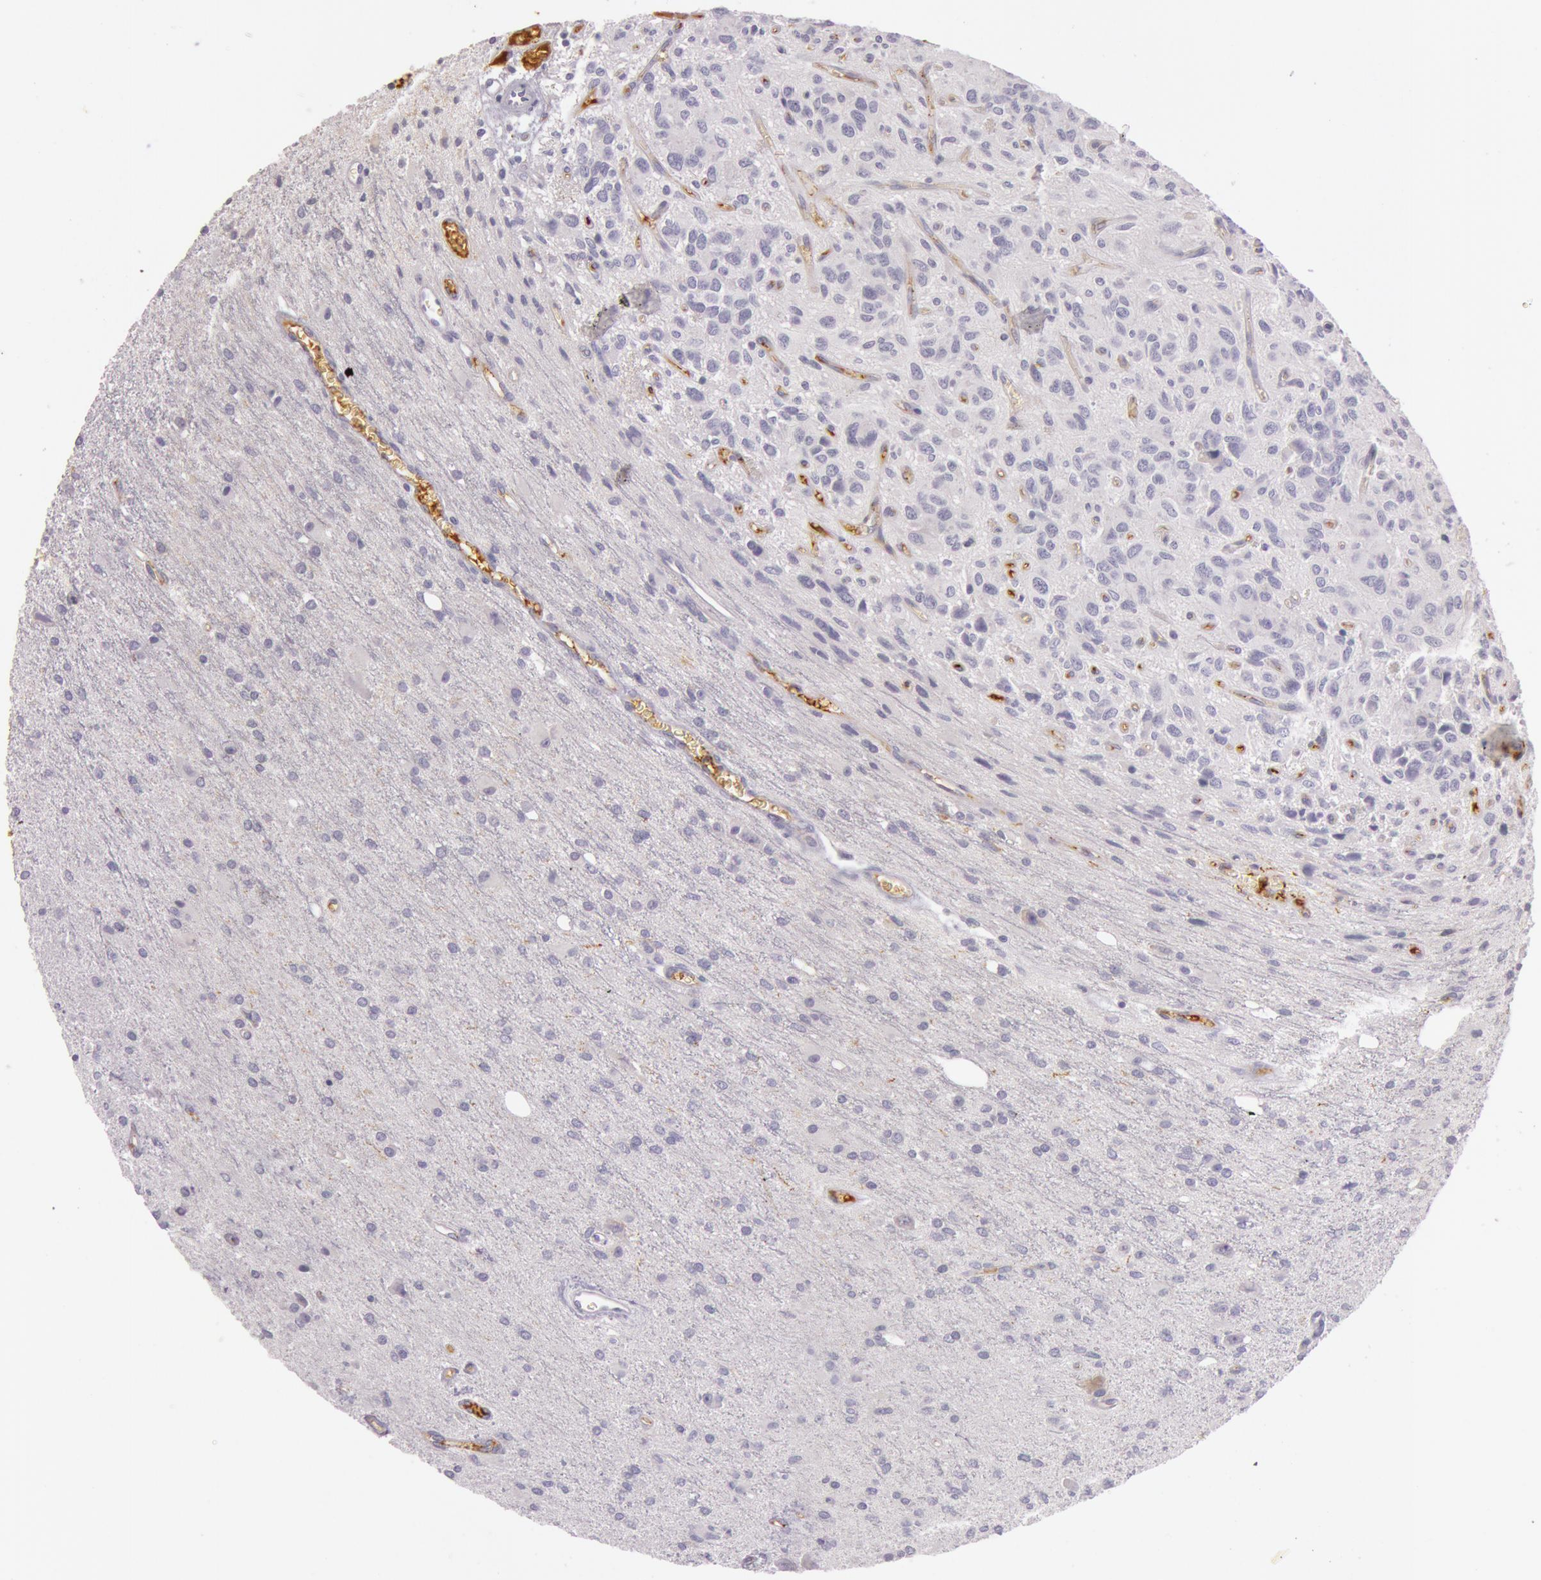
{"staining": {"intensity": "negative", "quantity": "none", "location": "none"}, "tissue": "glioma", "cell_type": "Tumor cells", "image_type": "cancer", "snomed": [{"axis": "morphology", "description": "Glioma, malignant, Low grade"}, {"axis": "topography", "description": "Brain"}], "caption": "DAB (3,3'-diaminobenzidine) immunohistochemical staining of human glioma exhibits no significant positivity in tumor cells.", "gene": "C4BPA", "patient": {"sex": "female", "age": 15}}